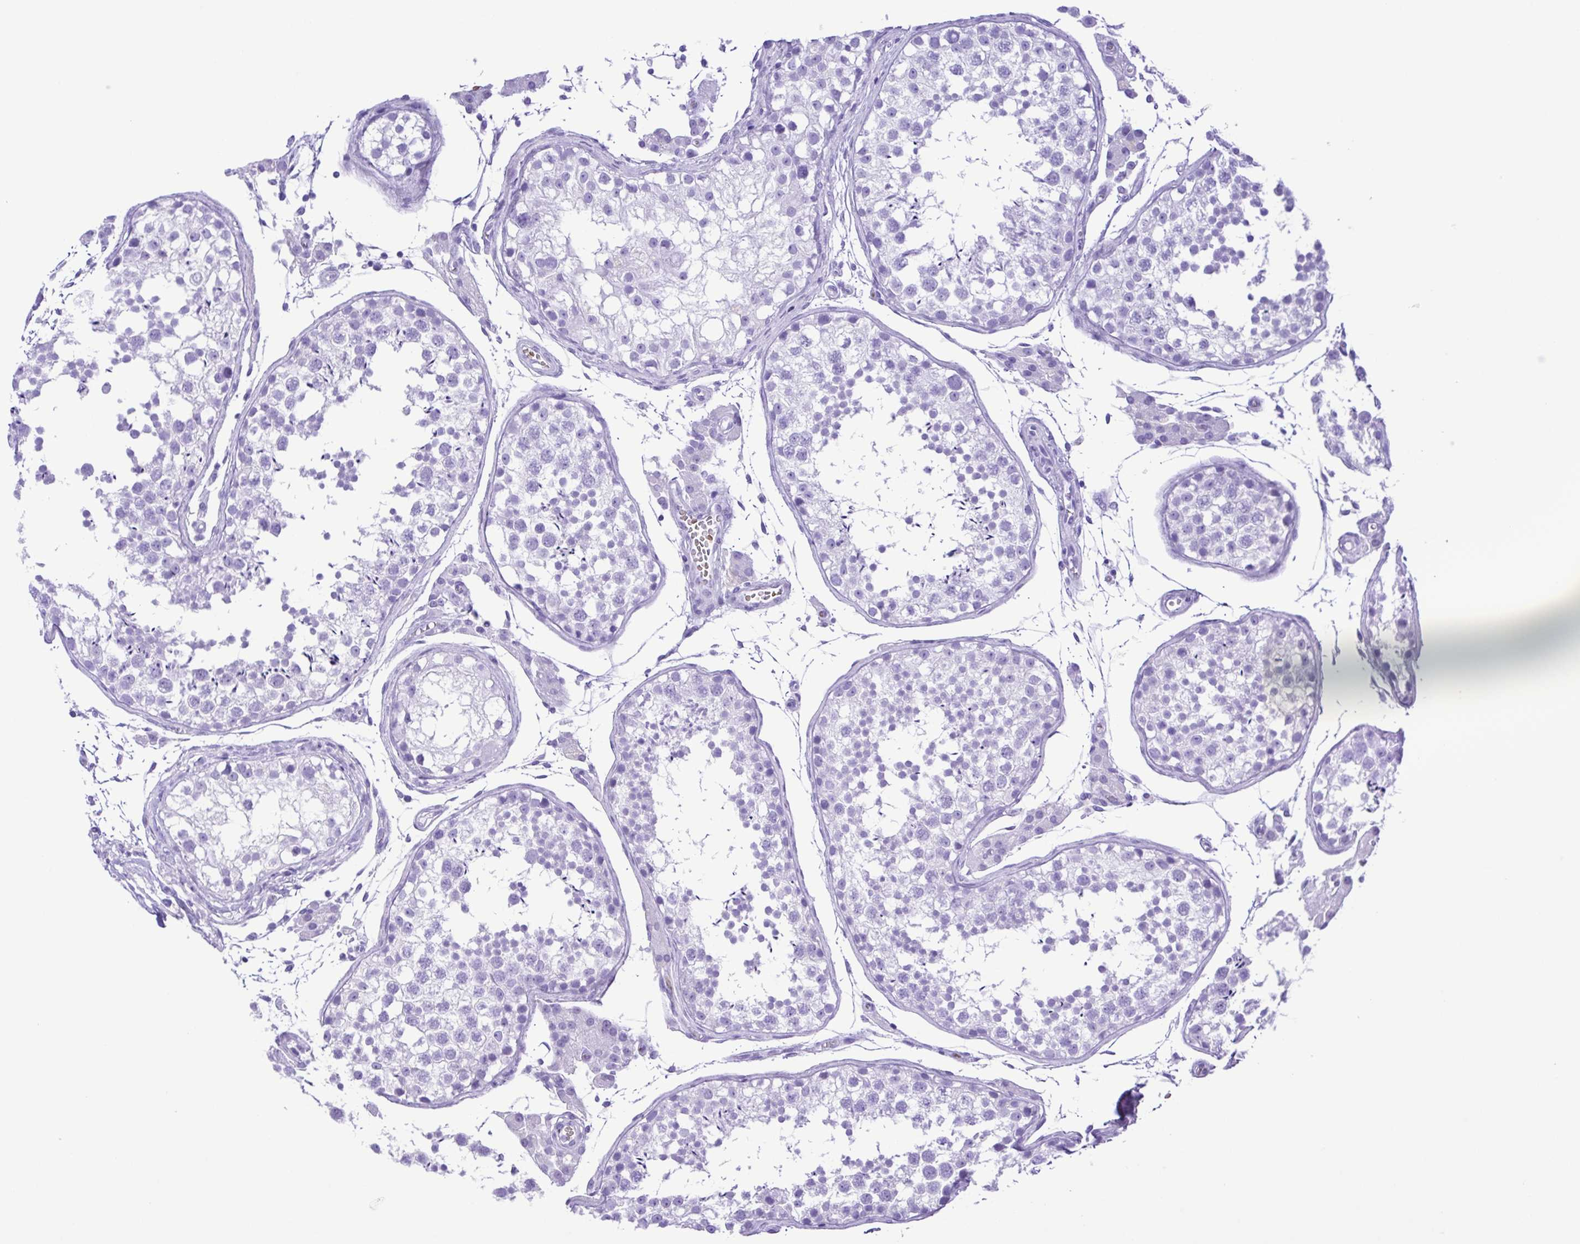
{"staining": {"intensity": "negative", "quantity": "none", "location": "none"}, "tissue": "testis", "cell_type": "Cells in seminiferous ducts", "image_type": "normal", "snomed": [{"axis": "morphology", "description": "Normal tissue, NOS"}, {"axis": "morphology", "description": "Seminoma, NOS"}, {"axis": "topography", "description": "Testis"}], "caption": "This is an immunohistochemistry (IHC) photomicrograph of benign human testis. There is no expression in cells in seminiferous ducts.", "gene": "SYT1", "patient": {"sex": "male", "age": 29}}